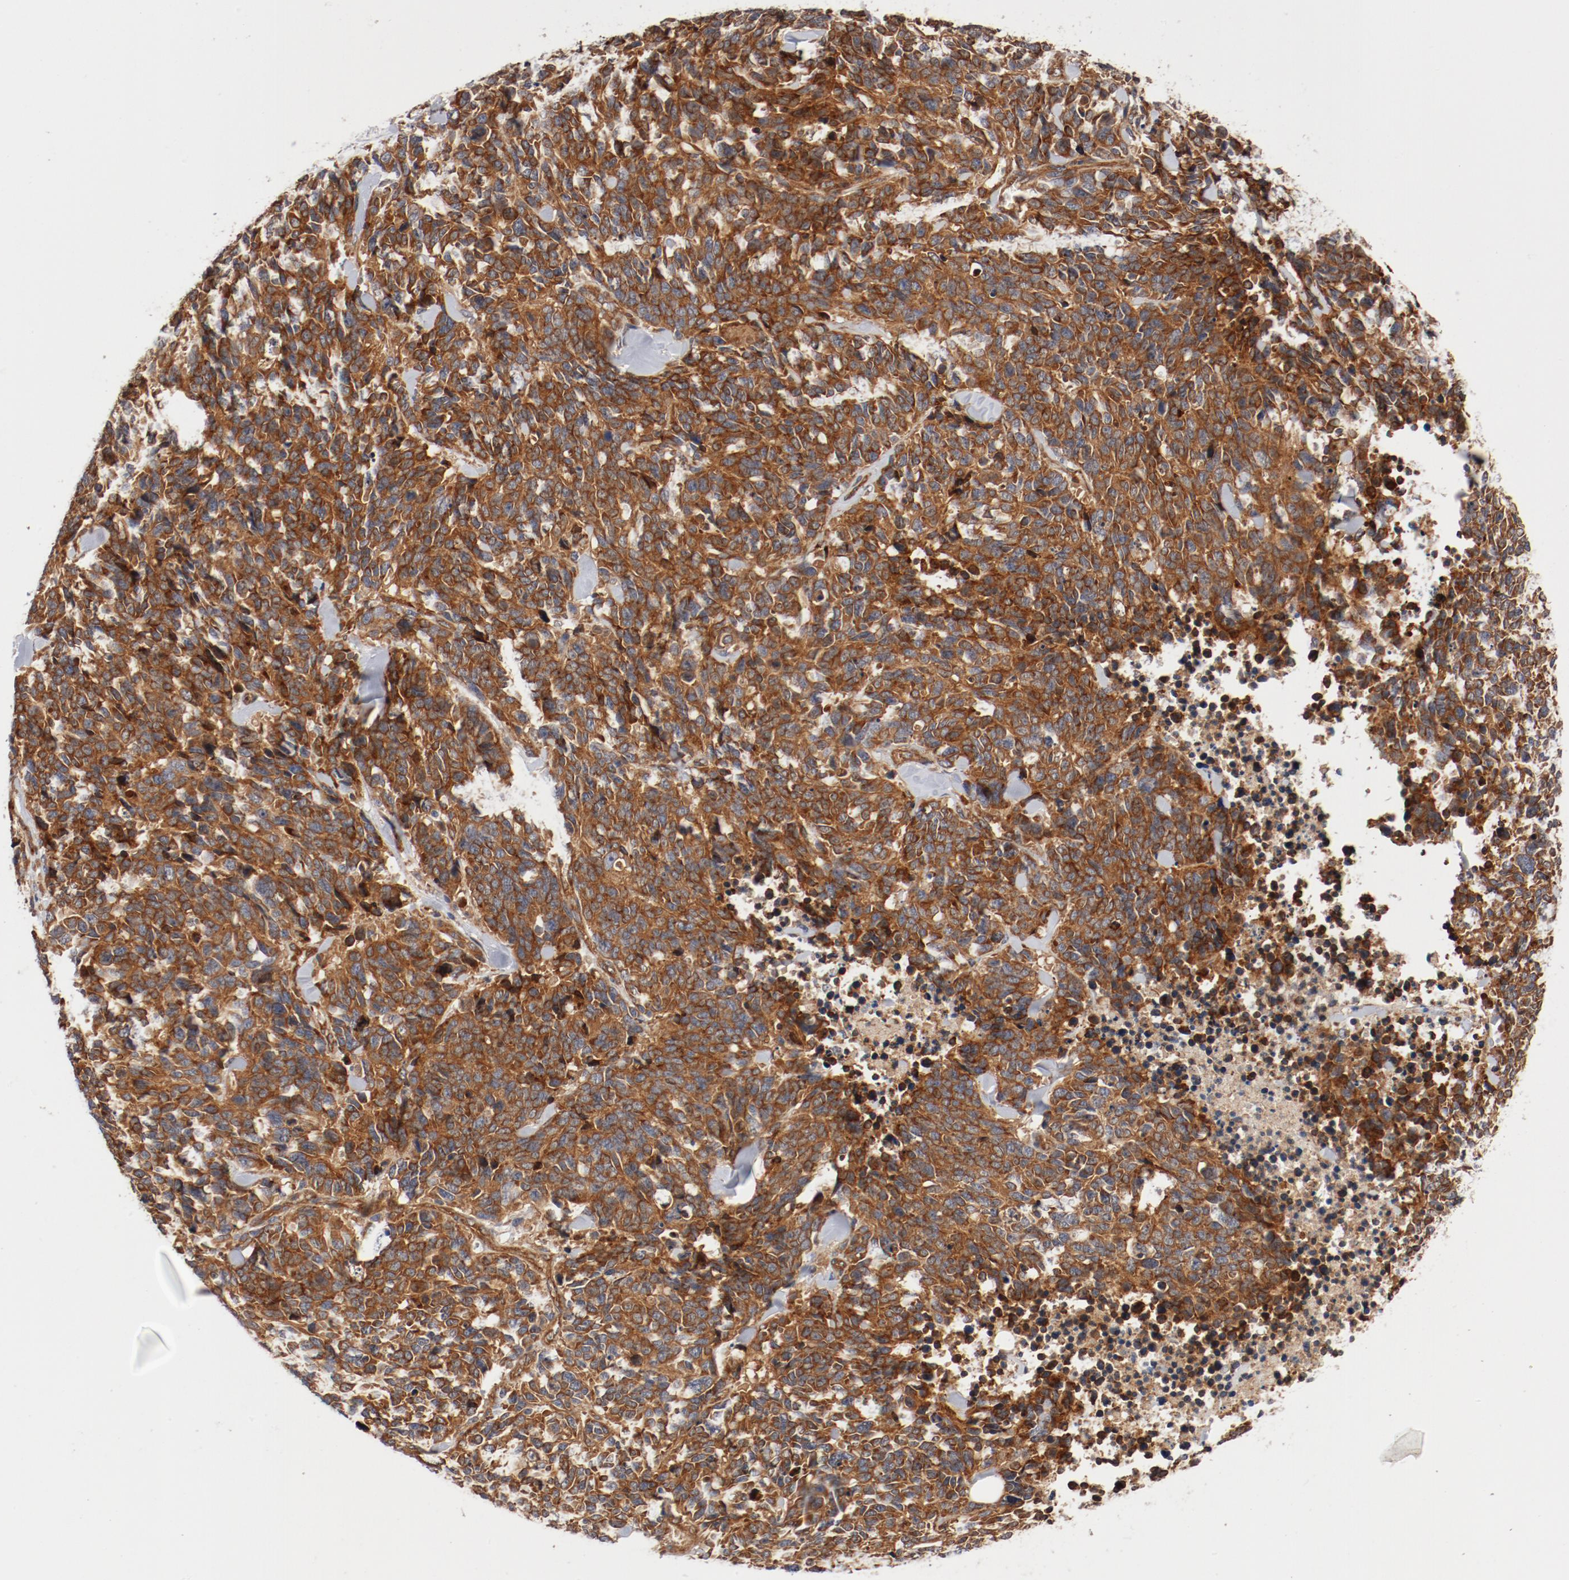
{"staining": {"intensity": "moderate", "quantity": ">75%", "location": "cytoplasmic/membranous"}, "tissue": "lung cancer", "cell_type": "Tumor cells", "image_type": "cancer", "snomed": [{"axis": "morphology", "description": "Neoplasm, malignant, NOS"}, {"axis": "topography", "description": "Lung"}], "caption": "A brown stain highlights moderate cytoplasmic/membranous staining of a protein in human neoplasm (malignant) (lung) tumor cells.", "gene": "PITPNM2", "patient": {"sex": "female", "age": 58}}